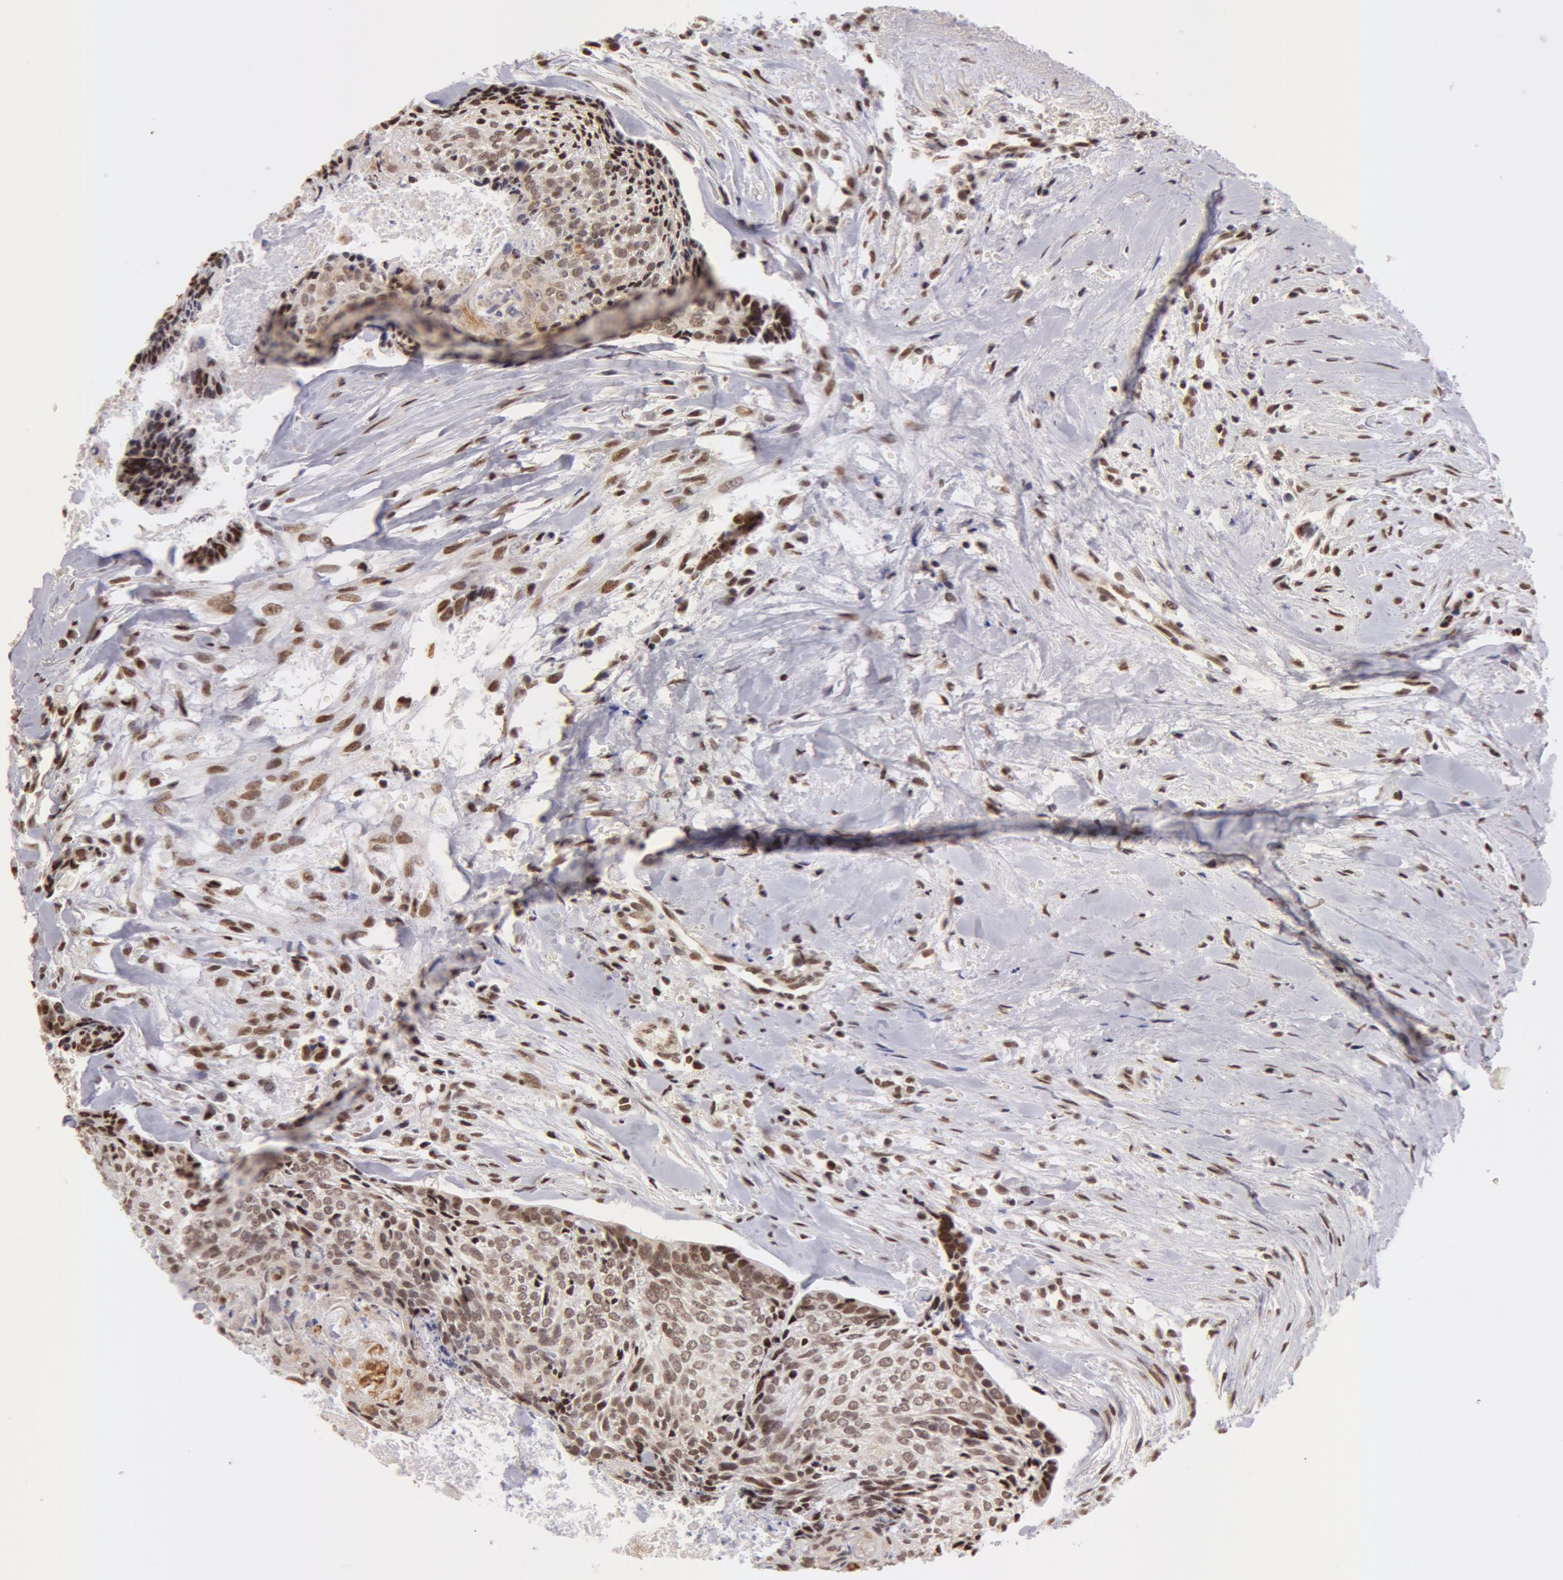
{"staining": {"intensity": "moderate", "quantity": "25%-75%", "location": "cytoplasmic/membranous,nuclear"}, "tissue": "head and neck cancer", "cell_type": "Tumor cells", "image_type": "cancer", "snomed": [{"axis": "morphology", "description": "Squamous cell carcinoma, NOS"}, {"axis": "topography", "description": "Salivary gland"}, {"axis": "topography", "description": "Head-Neck"}], "caption": "Immunohistochemistry of head and neck cancer (squamous cell carcinoma) exhibits medium levels of moderate cytoplasmic/membranous and nuclear staining in approximately 25%-75% of tumor cells.", "gene": "VRTN", "patient": {"sex": "male", "age": 70}}